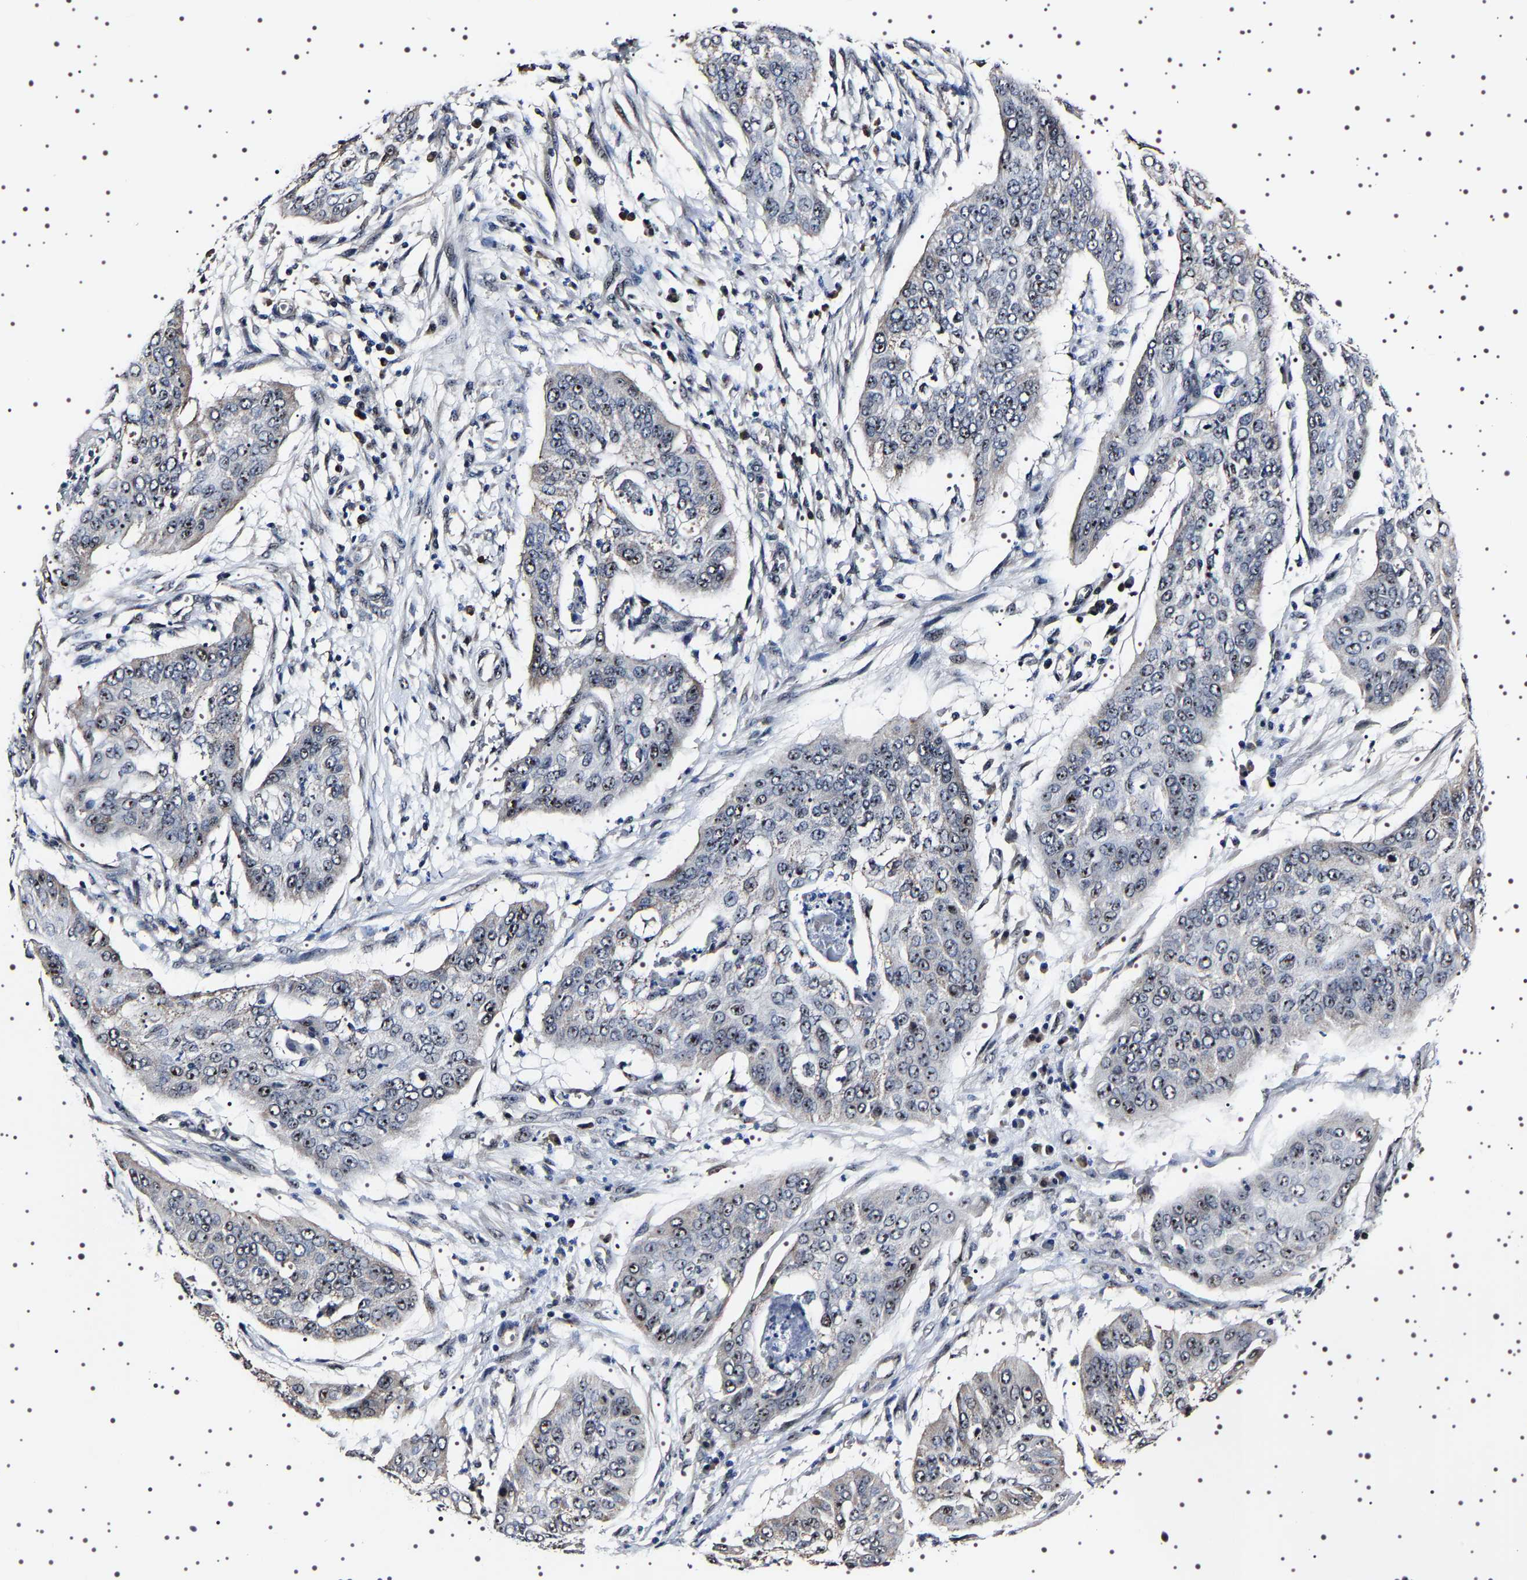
{"staining": {"intensity": "moderate", "quantity": "25%-75%", "location": "nuclear"}, "tissue": "cervical cancer", "cell_type": "Tumor cells", "image_type": "cancer", "snomed": [{"axis": "morphology", "description": "Squamous cell carcinoma, NOS"}, {"axis": "topography", "description": "Cervix"}], "caption": "Immunohistochemical staining of cervical squamous cell carcinoma reveals medium levels of moderate nuclear staining in about 25%-75% of tumor cells.", "gene": "GNL3", "patient": {"sex": "female", "age": 39}}